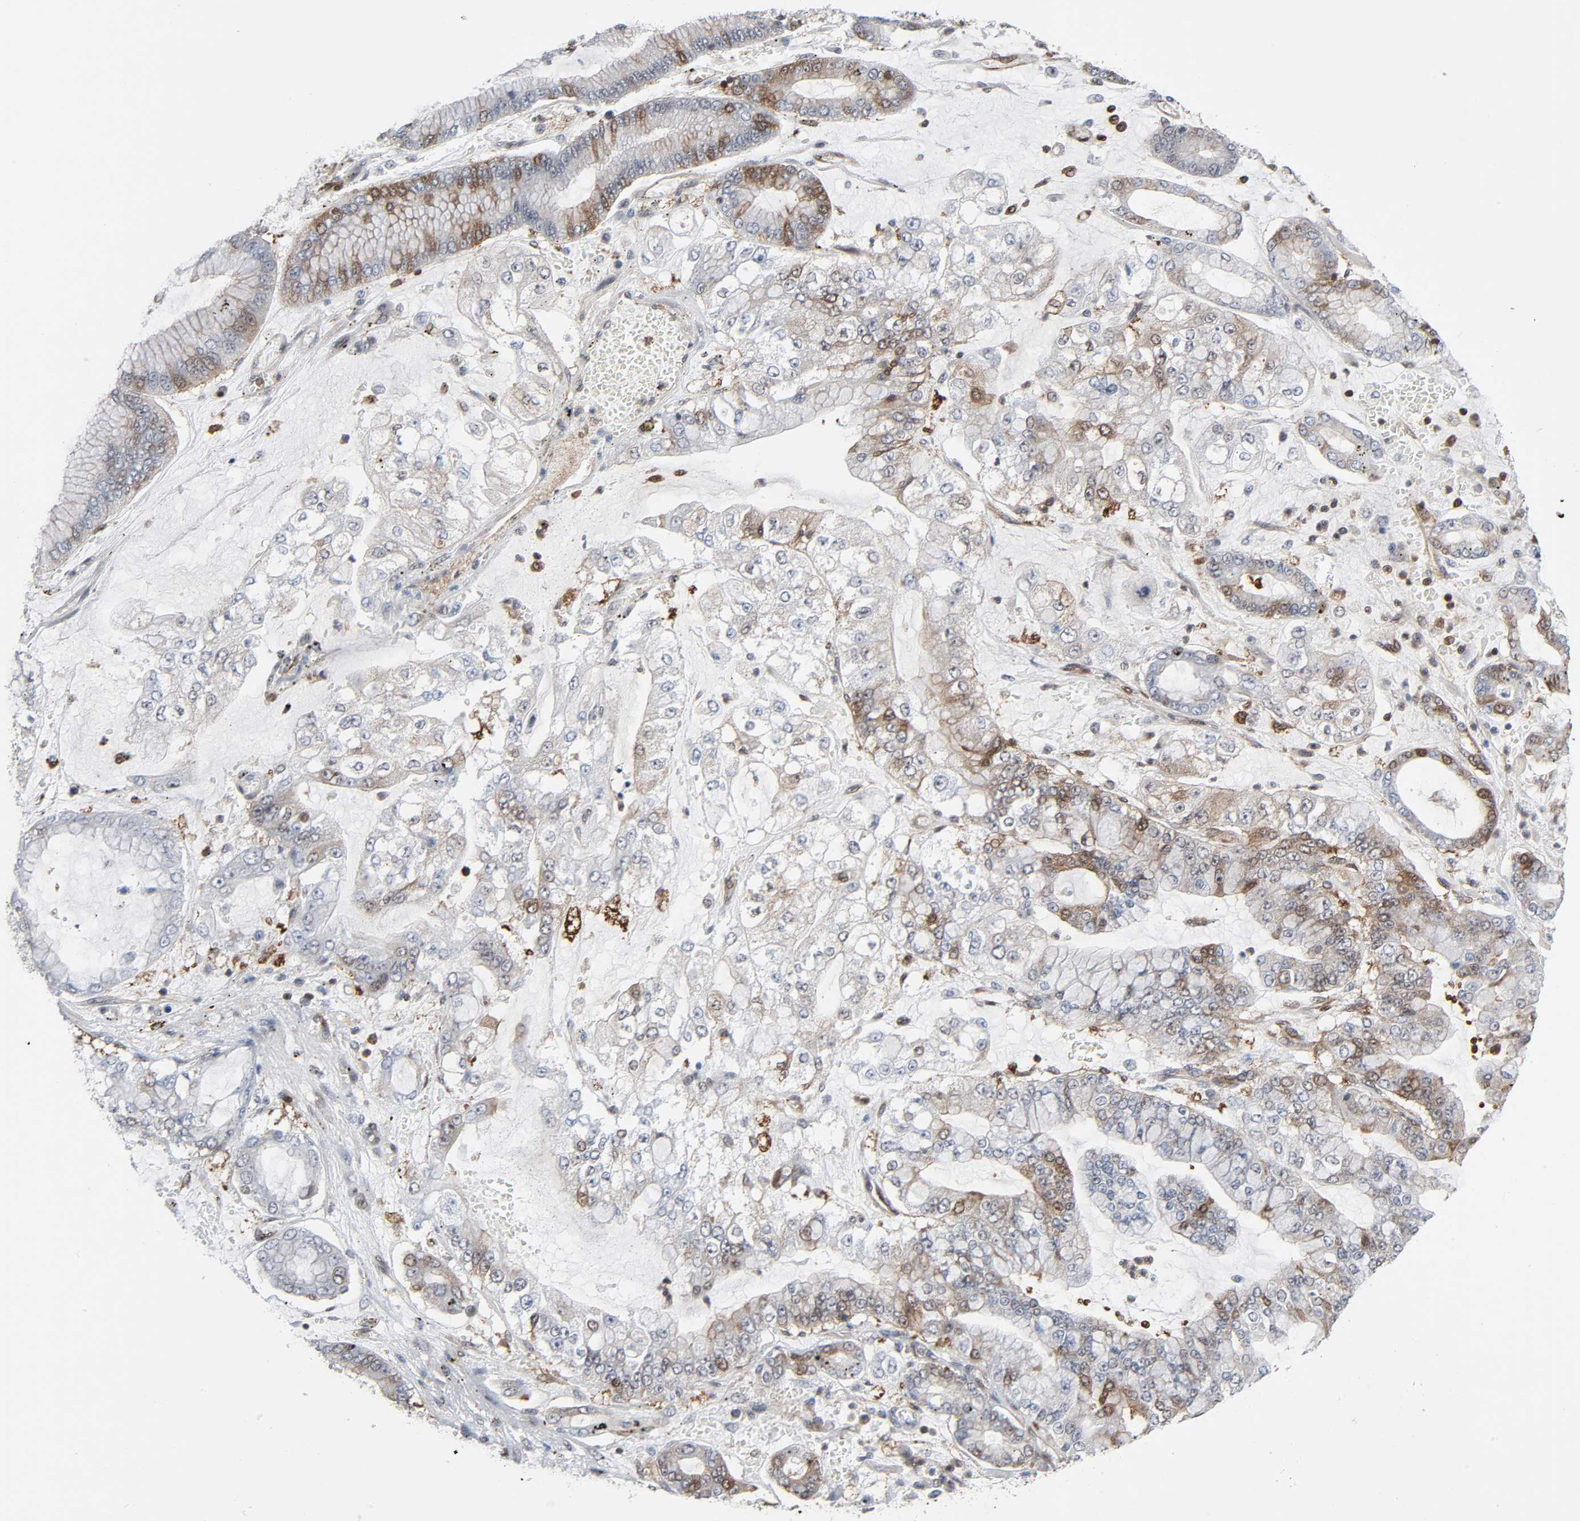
{"staining": {"intensity": "moderate", "quantity": "25%-75%", "location": "nuclear"}, "tissue": "stomach cancer", "cell_type": "Tumor cells", "image_type": "cancer", "snomed": [{"axis": "morphology", "description": "Normal tissue, NOS"}, {"axis": "morphology", "description": "Adenocarcinoma, NOS"}, {"axis": "topography", "description": "Stomach, upper"}, {"axis": "topography", "description": "Stomach"}], "caption": "Human stomach cancer stained with a brown dye exhibits moderate nuclear positive positivity in about 25%-75% of tumor cells.", "gene": "GSK3A", "patient": {"sex": "male", "age": 76}}